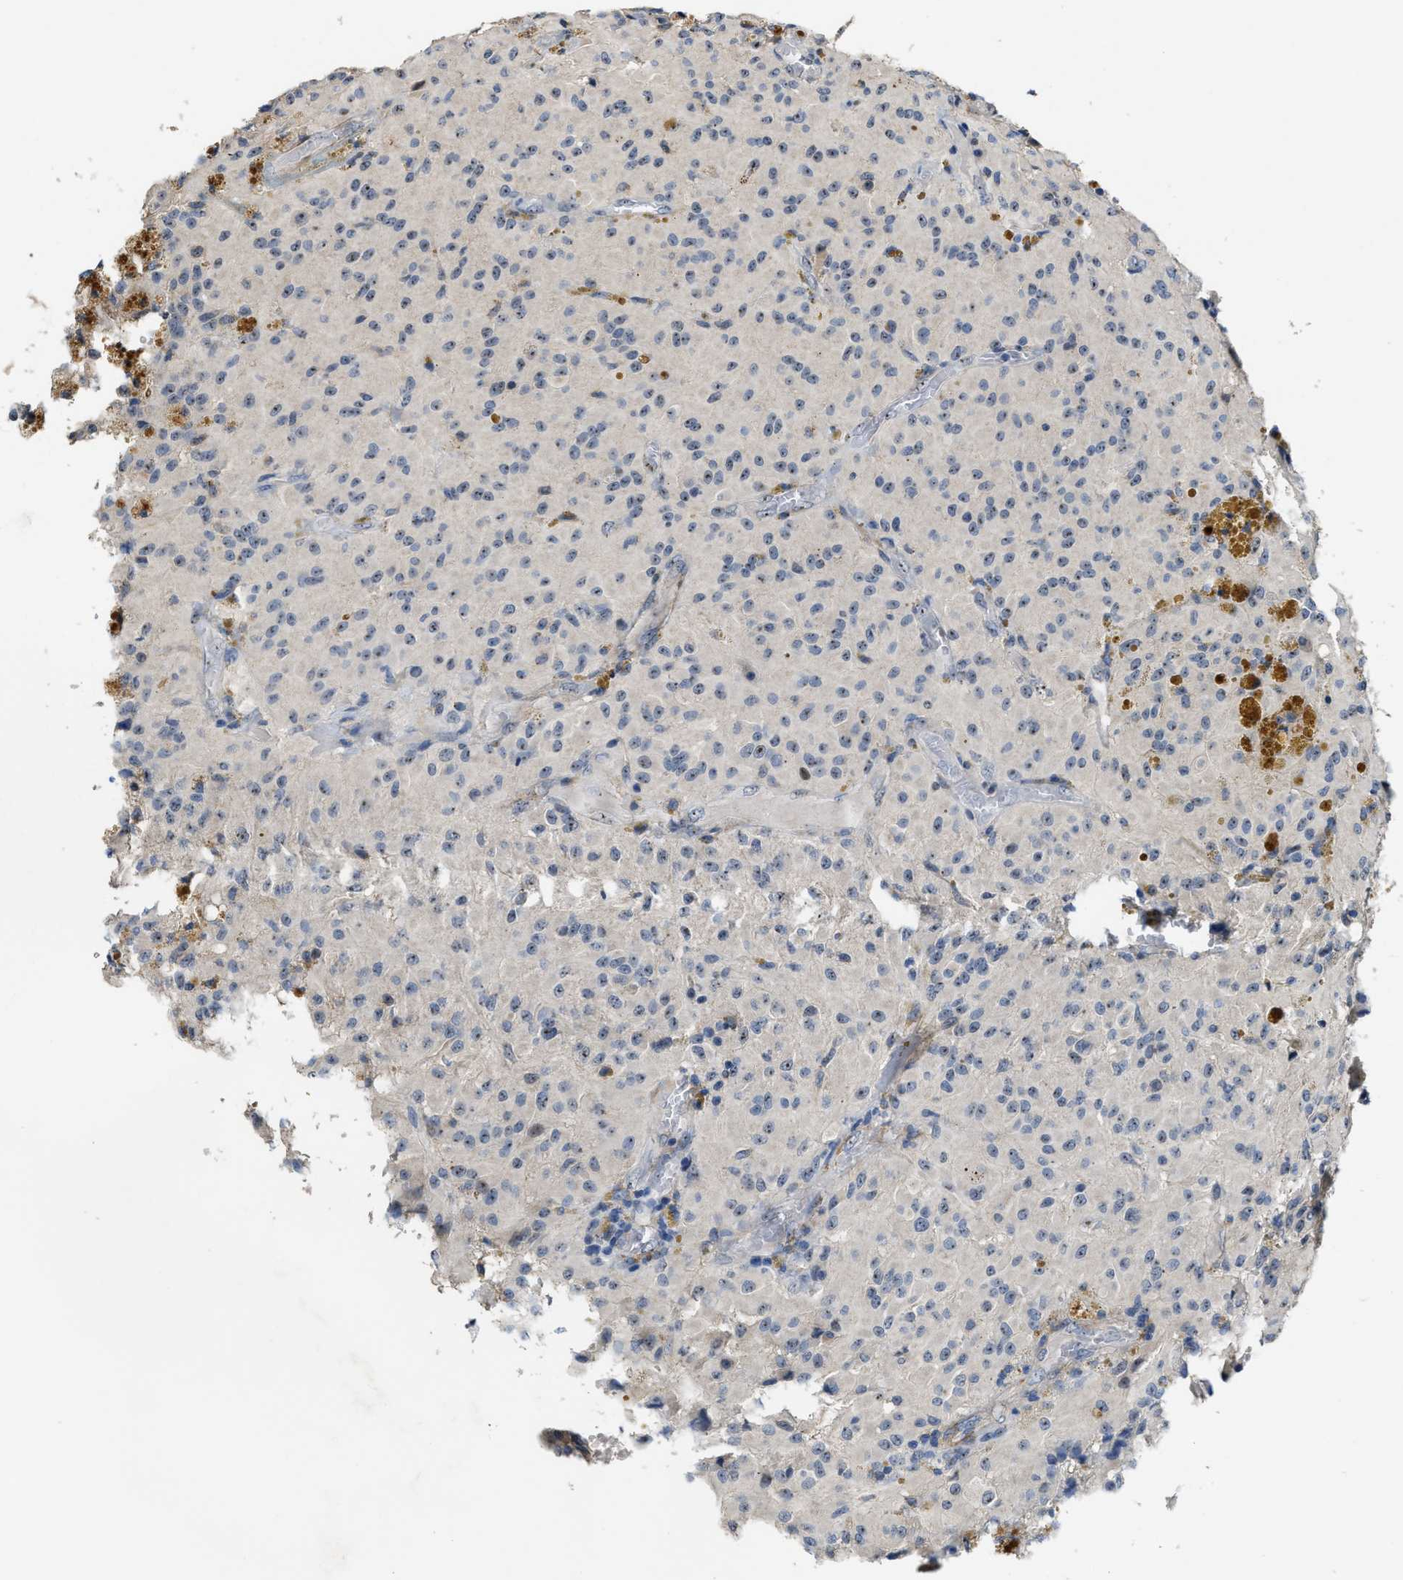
{"staining": {"intensity": "weak", "quantity": "<25%", "location": "nuclear"}, "tissue": "glioma", "cell_type": "Tumor cells", "image_type": "cancer", "snomed": [{"axis": "morphology", "description": "Glioma, malignant, High grade"}, {"axis": "topography", "description": "Brain"}], "caption": "The micrograph displays no staining of tumor cells in glioma. The staining is performed using DAB brown chromogen with nuclei counter-stained in using hematoxylin.", "gene": "ZNF783", "patient": {"sex": "female", "age": 59}}